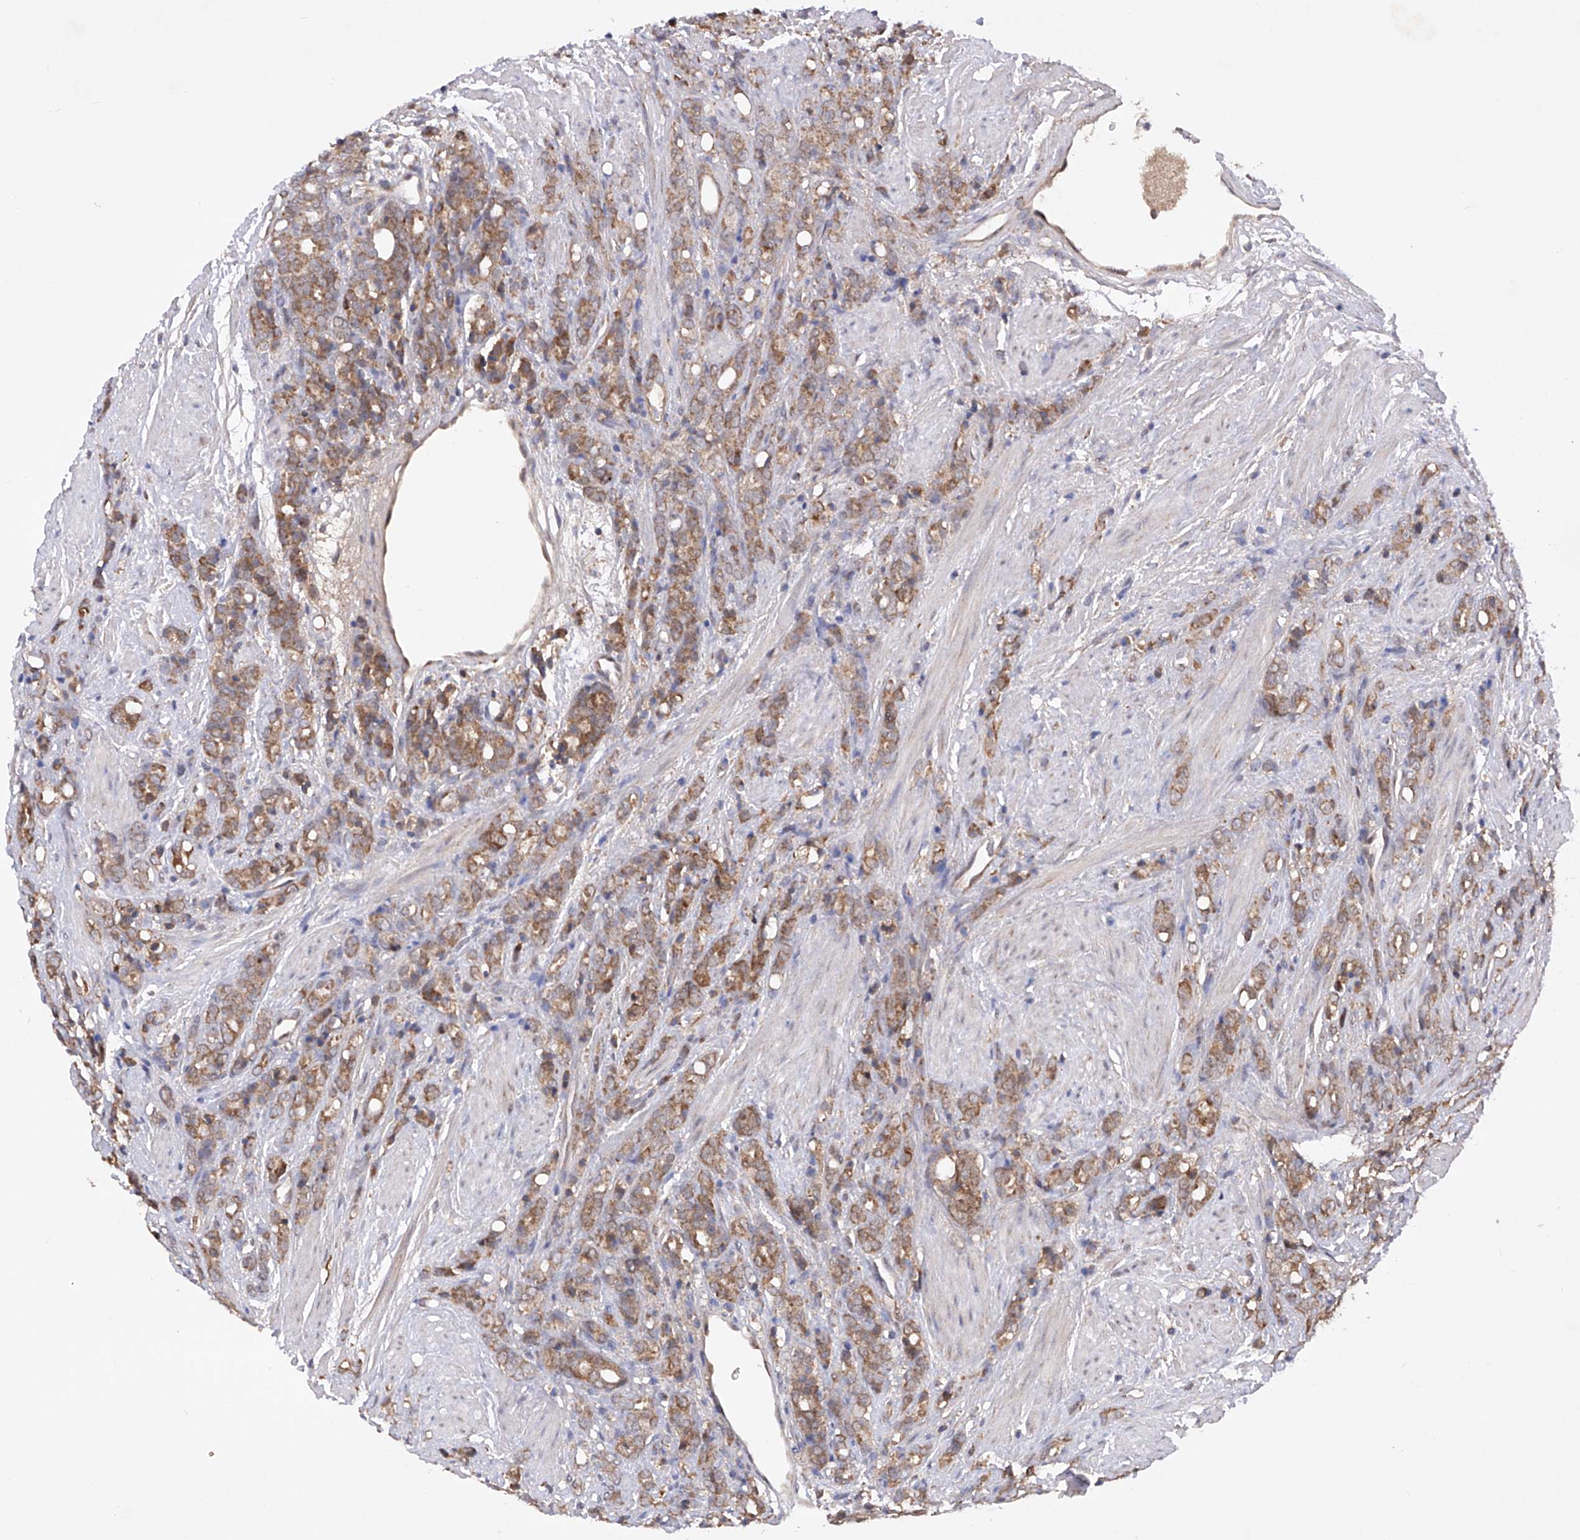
{"staining": {"intensity": "moderate", "quantity": ">75%", "location": "cytoplasmic/membranous"}, "tissue": "prostate cancer", "cell_type": "Tumor cells", "image_type": "cancer", "snomed": [{"axis": "morphology", "description": "Adenocarcinoma, High grade"}, {"axis": "topography", "description": "Prostate"}], "caption": "Tumor cells display medium levels of moderate cytoplasmic/membranous staining in approximately >75% of cells in human prostate cancer (adenocarcinoma (high-grade)).", "gene": "SDHAF4", "patient": {"sex": "male", "age": 62}}